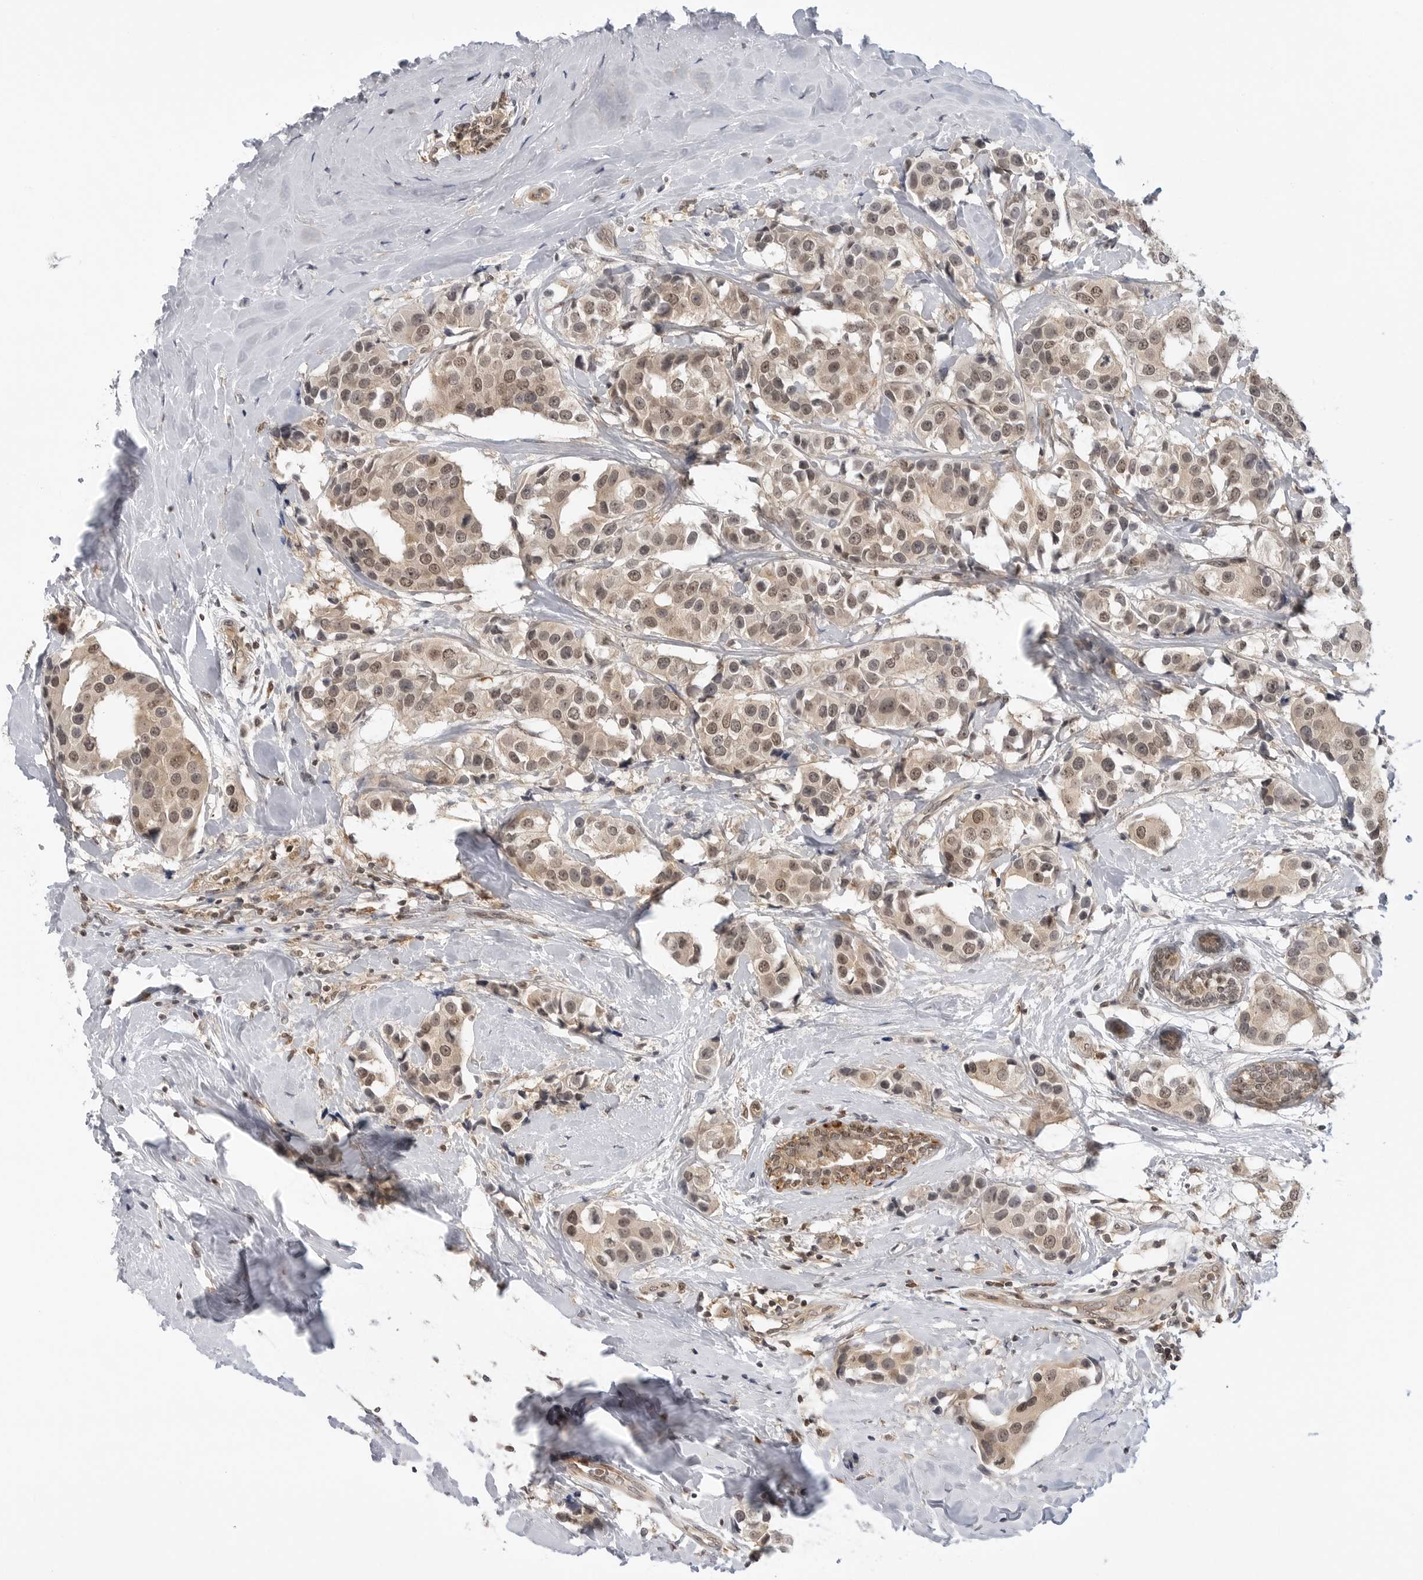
{"staining": {"intensity": "weak", "quantity": ">75%", "location": "cytoplasmic/membranous,nuclear"}, "tissue": "breast cancer", "cell_type": "Tumor cells", "image_type": "cancer", "snomed": [{"axis": "morphology", "description": "Normal tissue, NOS"}, {"axis": "morphology", "description": "Duct carcinoma"}, {"axis": "topography", "description": "Breast"}], "caption": "Immunohistochemistry (DAB (3,3'-diaminobenzidine)) staining of infiltrating ductal carcinoma (breast) demonstrates weak cytoplasmic/membranous and nuclear protein expression in about >75% of tumor cells.", "gene": "MAP2K5", "patient": {"sex": "female", "age": 39}}